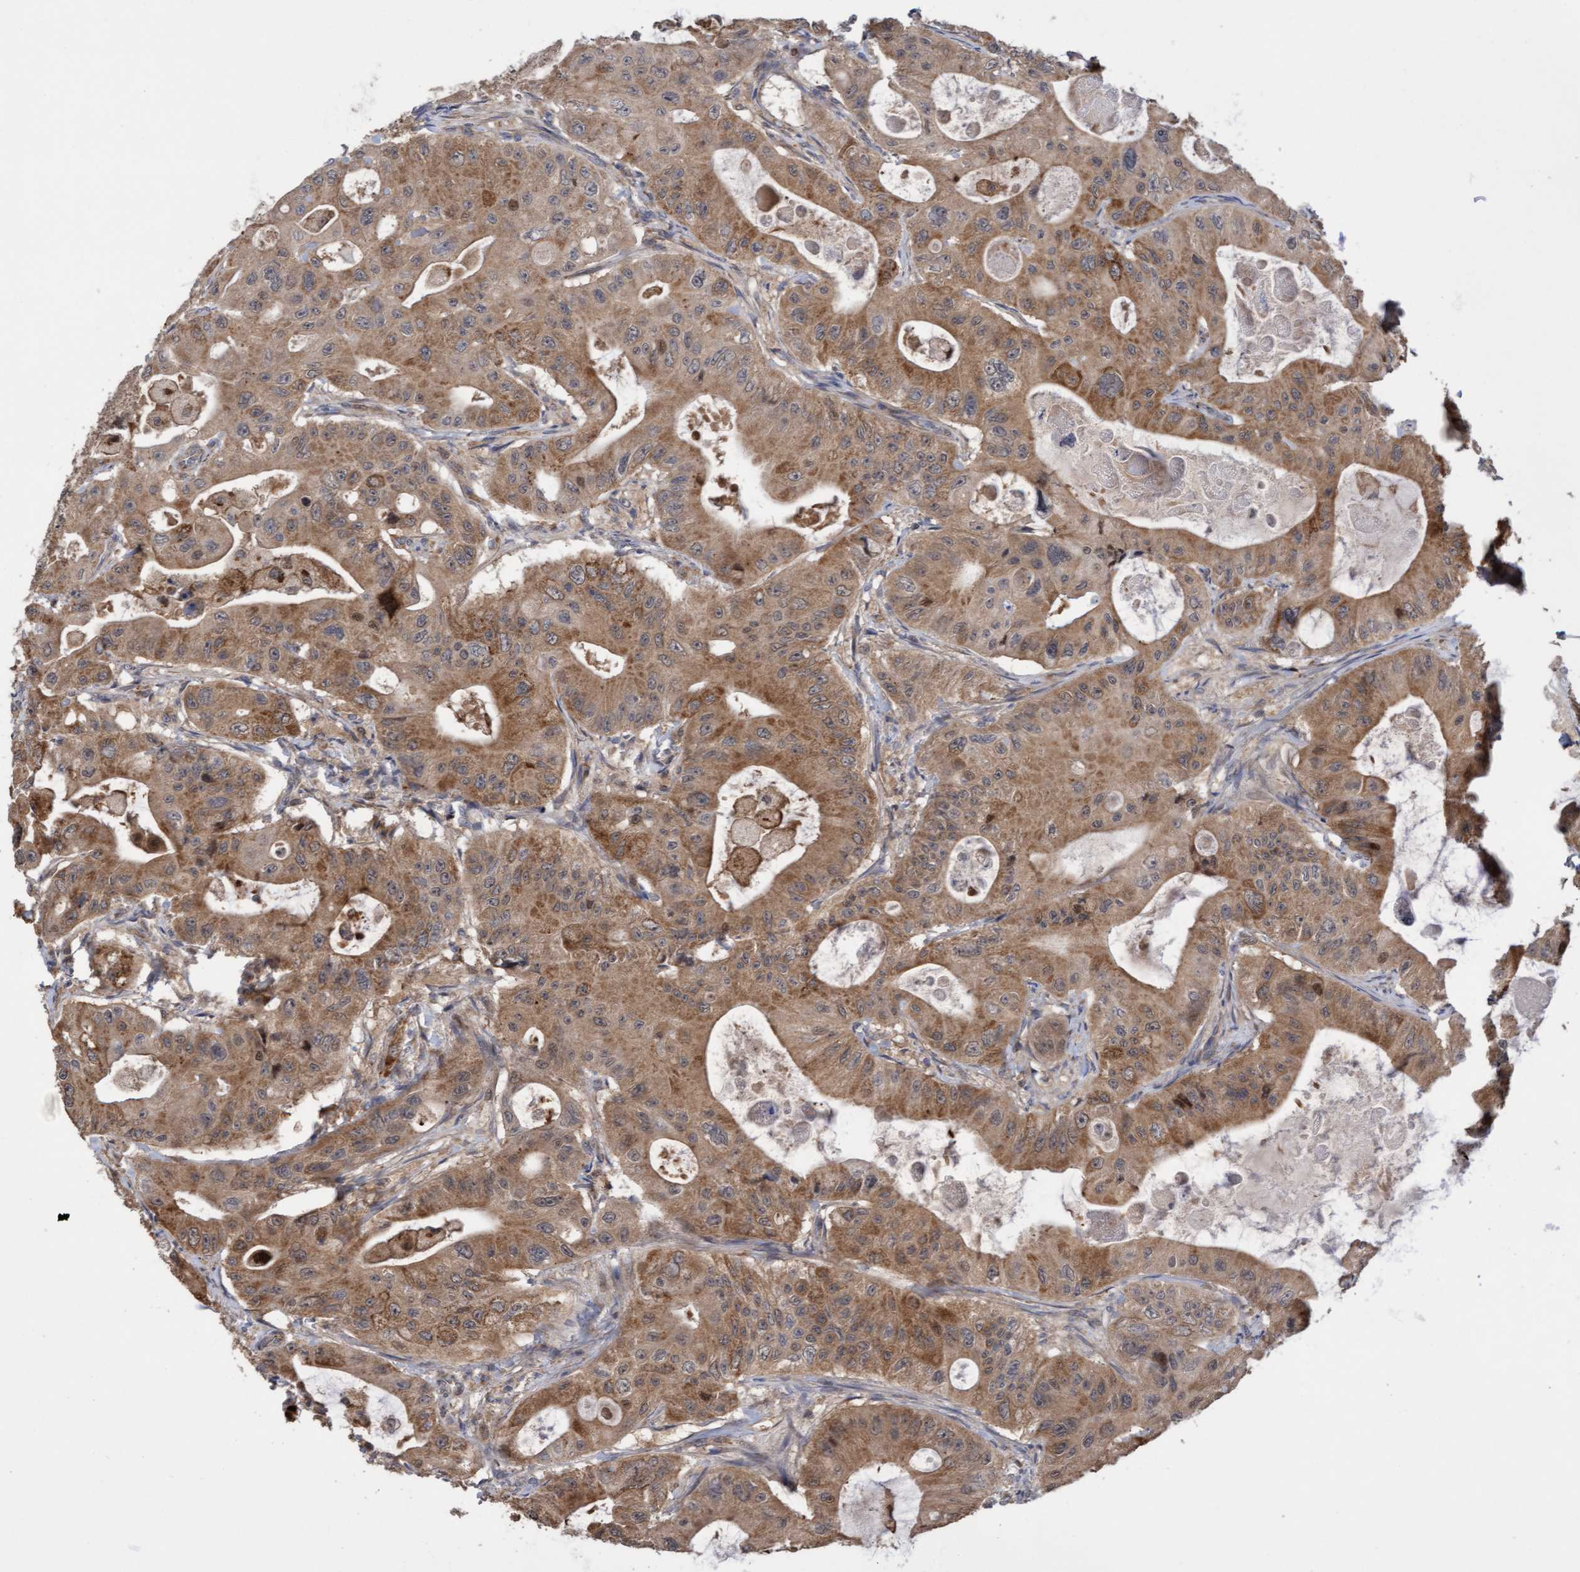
{"staining": {"intensity": "moderate", "quantity": ">75%", "location": "cytoplasmic/membranous"}, "tissue": "colorectal cancer", "cell_type": "Tumor cells", "image_type": "cancer", "snomed": [{"axis": "morphology", "description": "Adenocarcinoma, NOS"}, {"axis": "topography", "description": "Colon"}], "caption": "Colorectal cancer (adenocarcinoma) was stained to show a protein in brown. There is medium levels of moderate cytoplasmic/membranous expression in about >75% of tumor cells.", "gene": "ITFG1", "patient": {"sex": "female", "age": 46}}